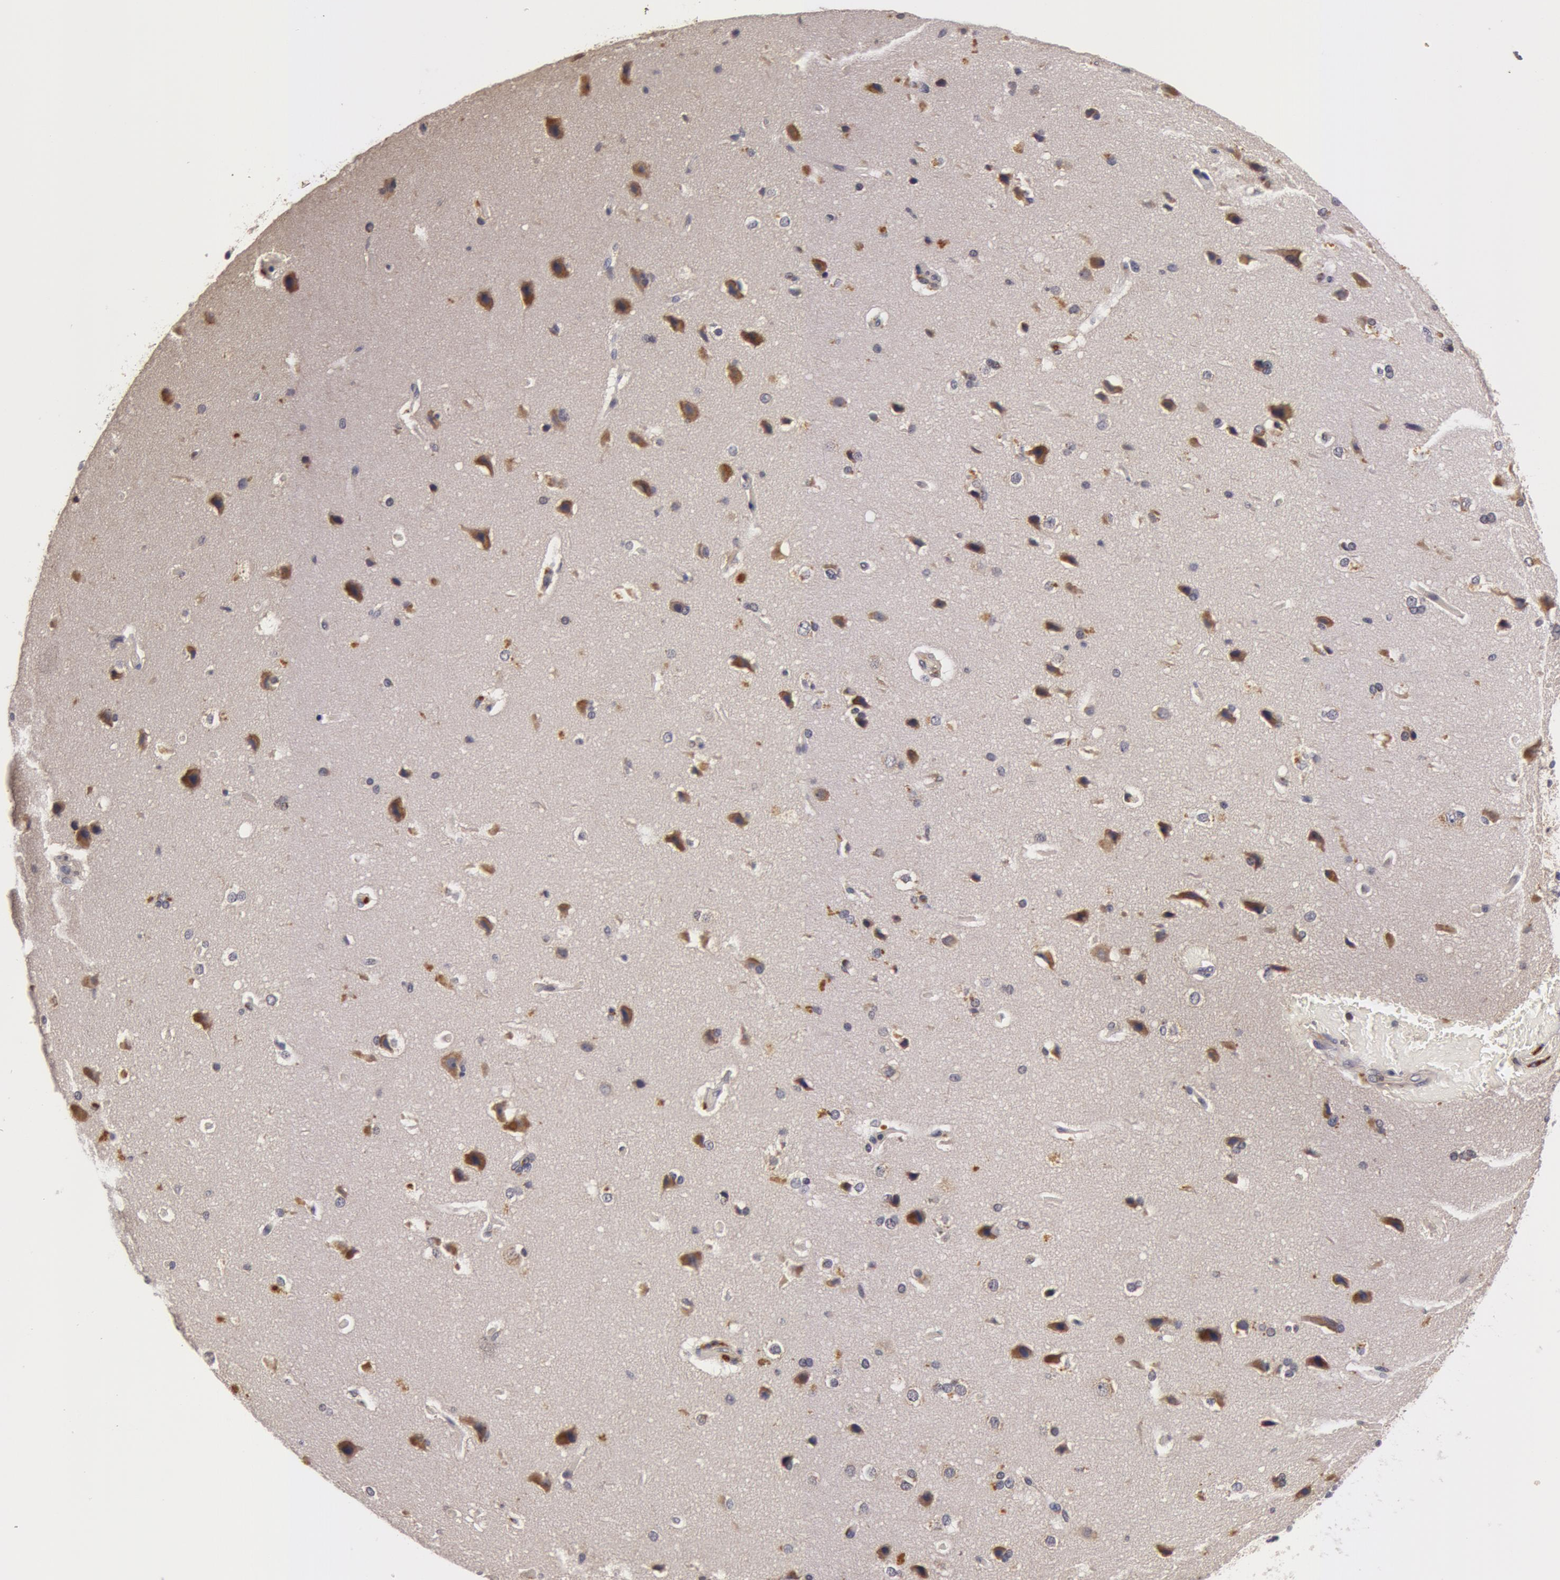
{"staining": {"intensity": "negative", "quantity": "none", "location": "none"}, "tissue": "cerebral cortex", "cell_type": "Endothelial cells", "image_type": "normal", "snomed": [{"axis": "morphology", "description": "Normal tissue, NOS"}, {"axis": "topography", "description": "Cerebral cortex"}], "caption": "Immunohistochemistry (IHC) histopathology image of benign cerebral cortex stained for a protein (brown), which demonstrates no staining in endothelial cells.", "gene": "BCHE", "patient": {"sex": "female", "age": 45}}